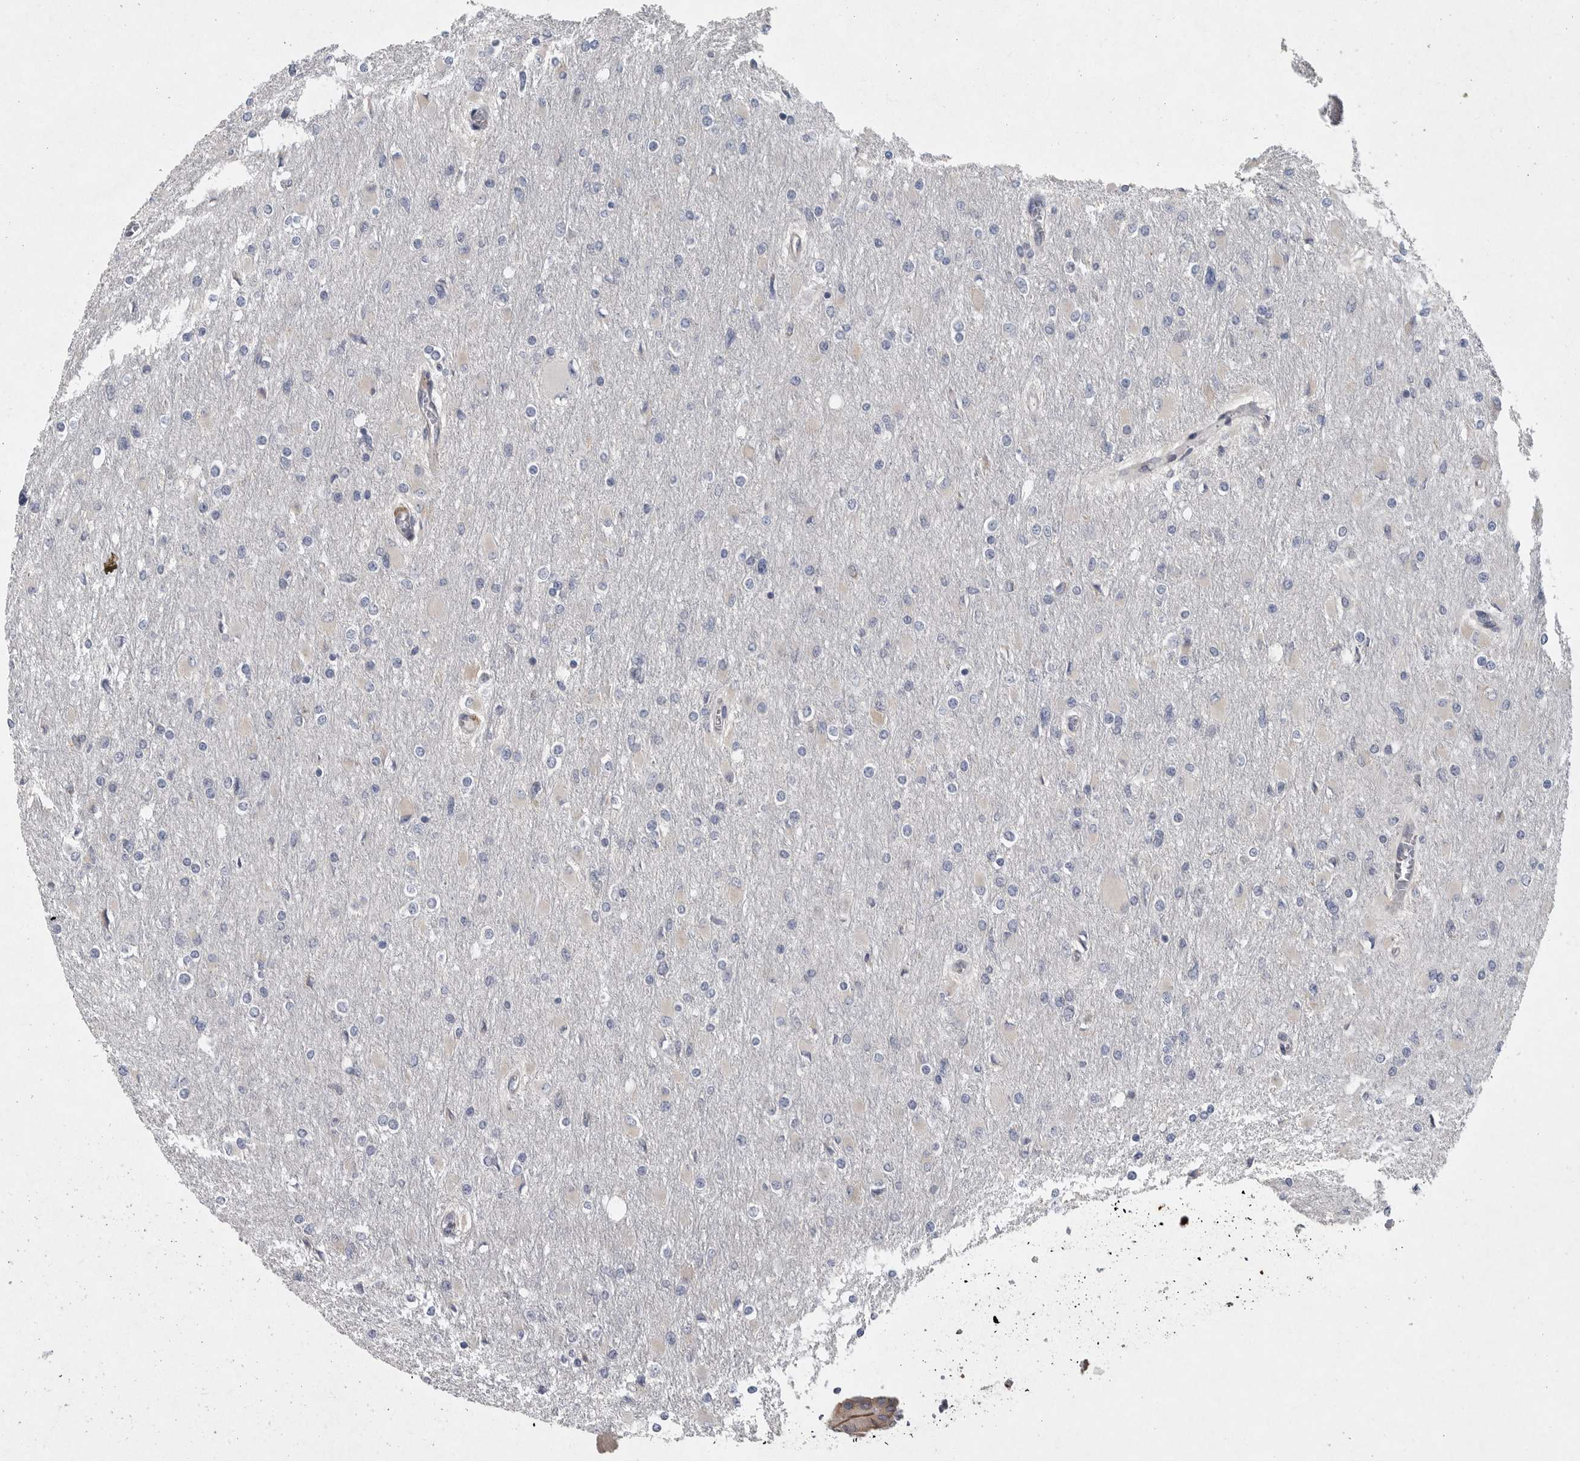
{"staining": {"intensity": "negative", "quantity": "none", "location": "none"}, "tissue": "glioma", "cell_type": "Tumor cells", "image_type": "cancer", "snomed": [{"axis": "morphology", "description": "Glioma, malignant, High grade"}, {"axis": "topography", "description": "Cerebral cortex"}], "caption": "Tumor cells are negative for brown protein staining in malignant high-grade glioma. (DAB immunohistochemistry (IHC), high magnification).", "gene": "MINPP1", "patient": {"sex": "female", "age": 36}}